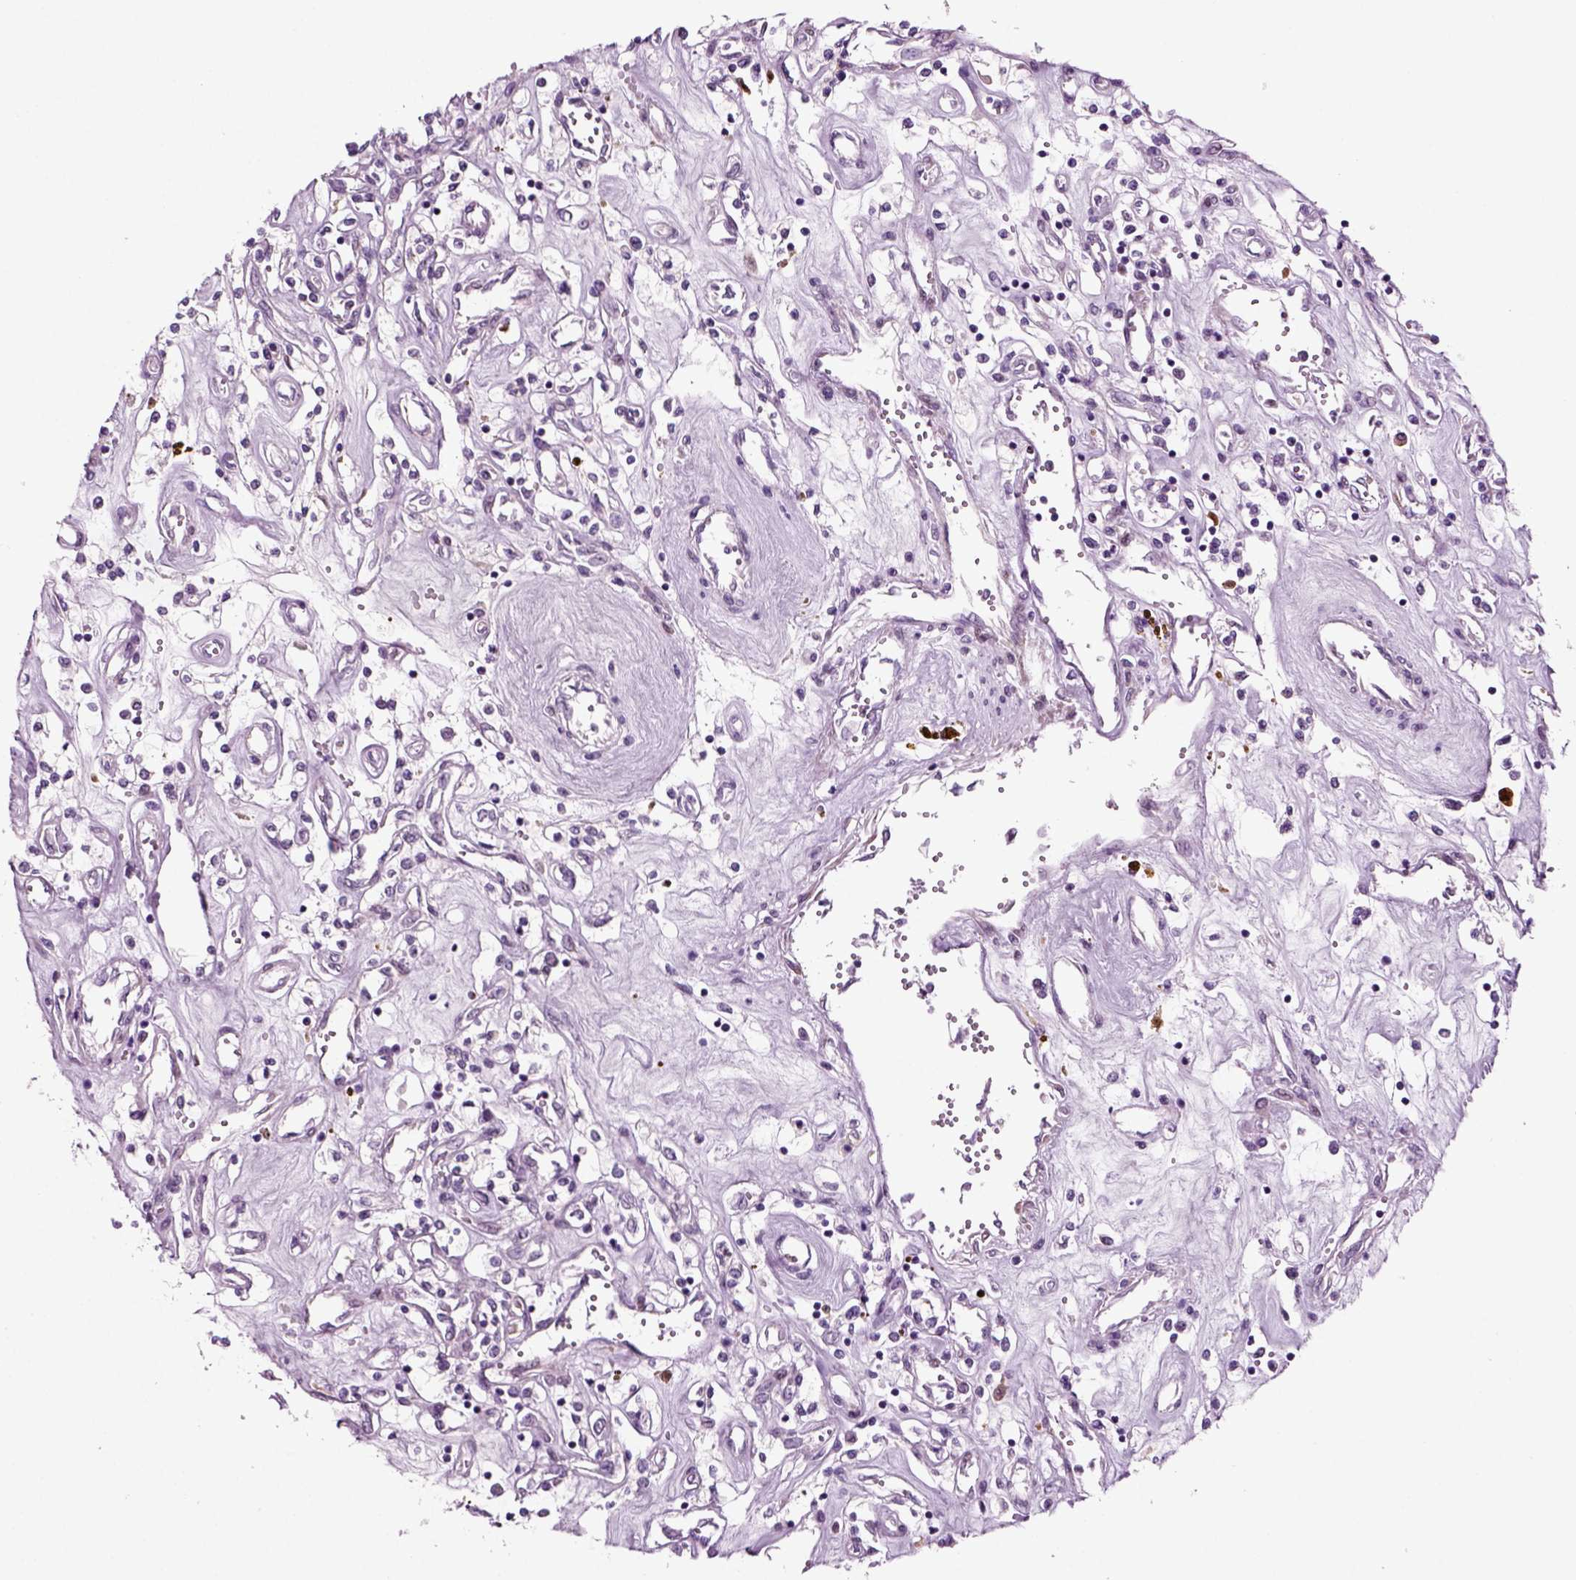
{"staining": {"intensity": "negative", "quantity": "none", "location": "none"}, "tissue": "renal cancer", "cell_type": "Tumor cells", "image_type": "cancer", "snomed": [{"axis": "morphology", "description": "Adenocarcinoma, NOS"}, {"axis": "topography", "description": "Kidney"}], "caption": "Renal cancer was stained to show a protein in brown. There is no significant expression in tumor cells.", "gene": "ARID3A", "patient": {"sex": "female", "age": 59}}